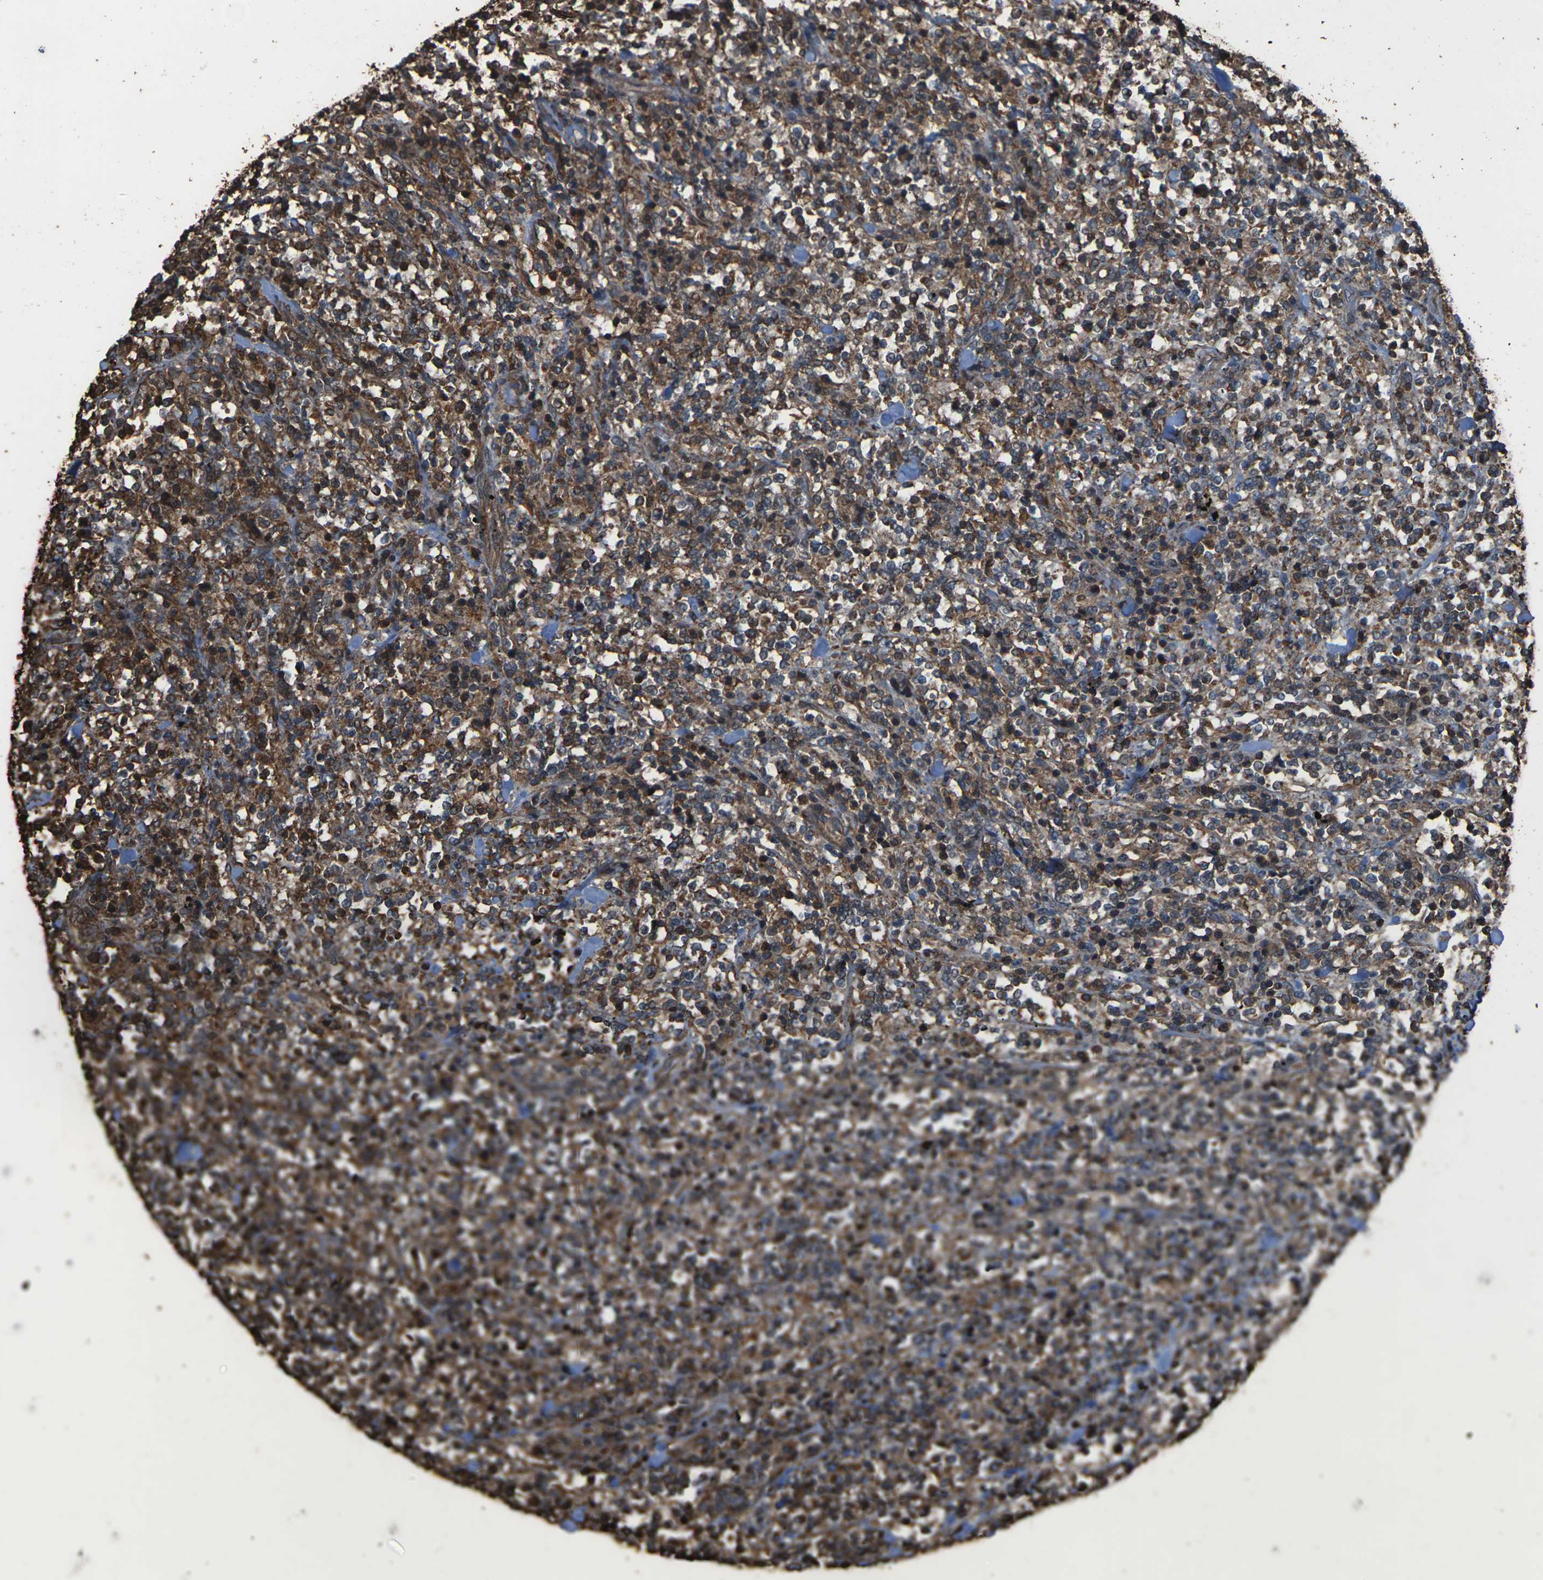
{"staining": {"intensity": "moderate", "quantity": ">75%", "location": "cytoplasmic/membranous"}, "tissue": "lymphoma", "cell_type": "Tumor cells", "image_type": "cancer", "snomed": [{"axis": "morphology", "description": "Malignant lymphoma, non-Hodgkin's type, High grade"}, {"axis": "topography", "description": "Soft tissue"}], "caption": "Tumor cells demonstrate medium levels of moderate cytoplasmic/membranous staining in approximately >75% of cells in human high-grade malignant lymphoma, non-Hodgkin's type.", "gene": "DHPS", "patient": {"sex": "male", "age": 18}}